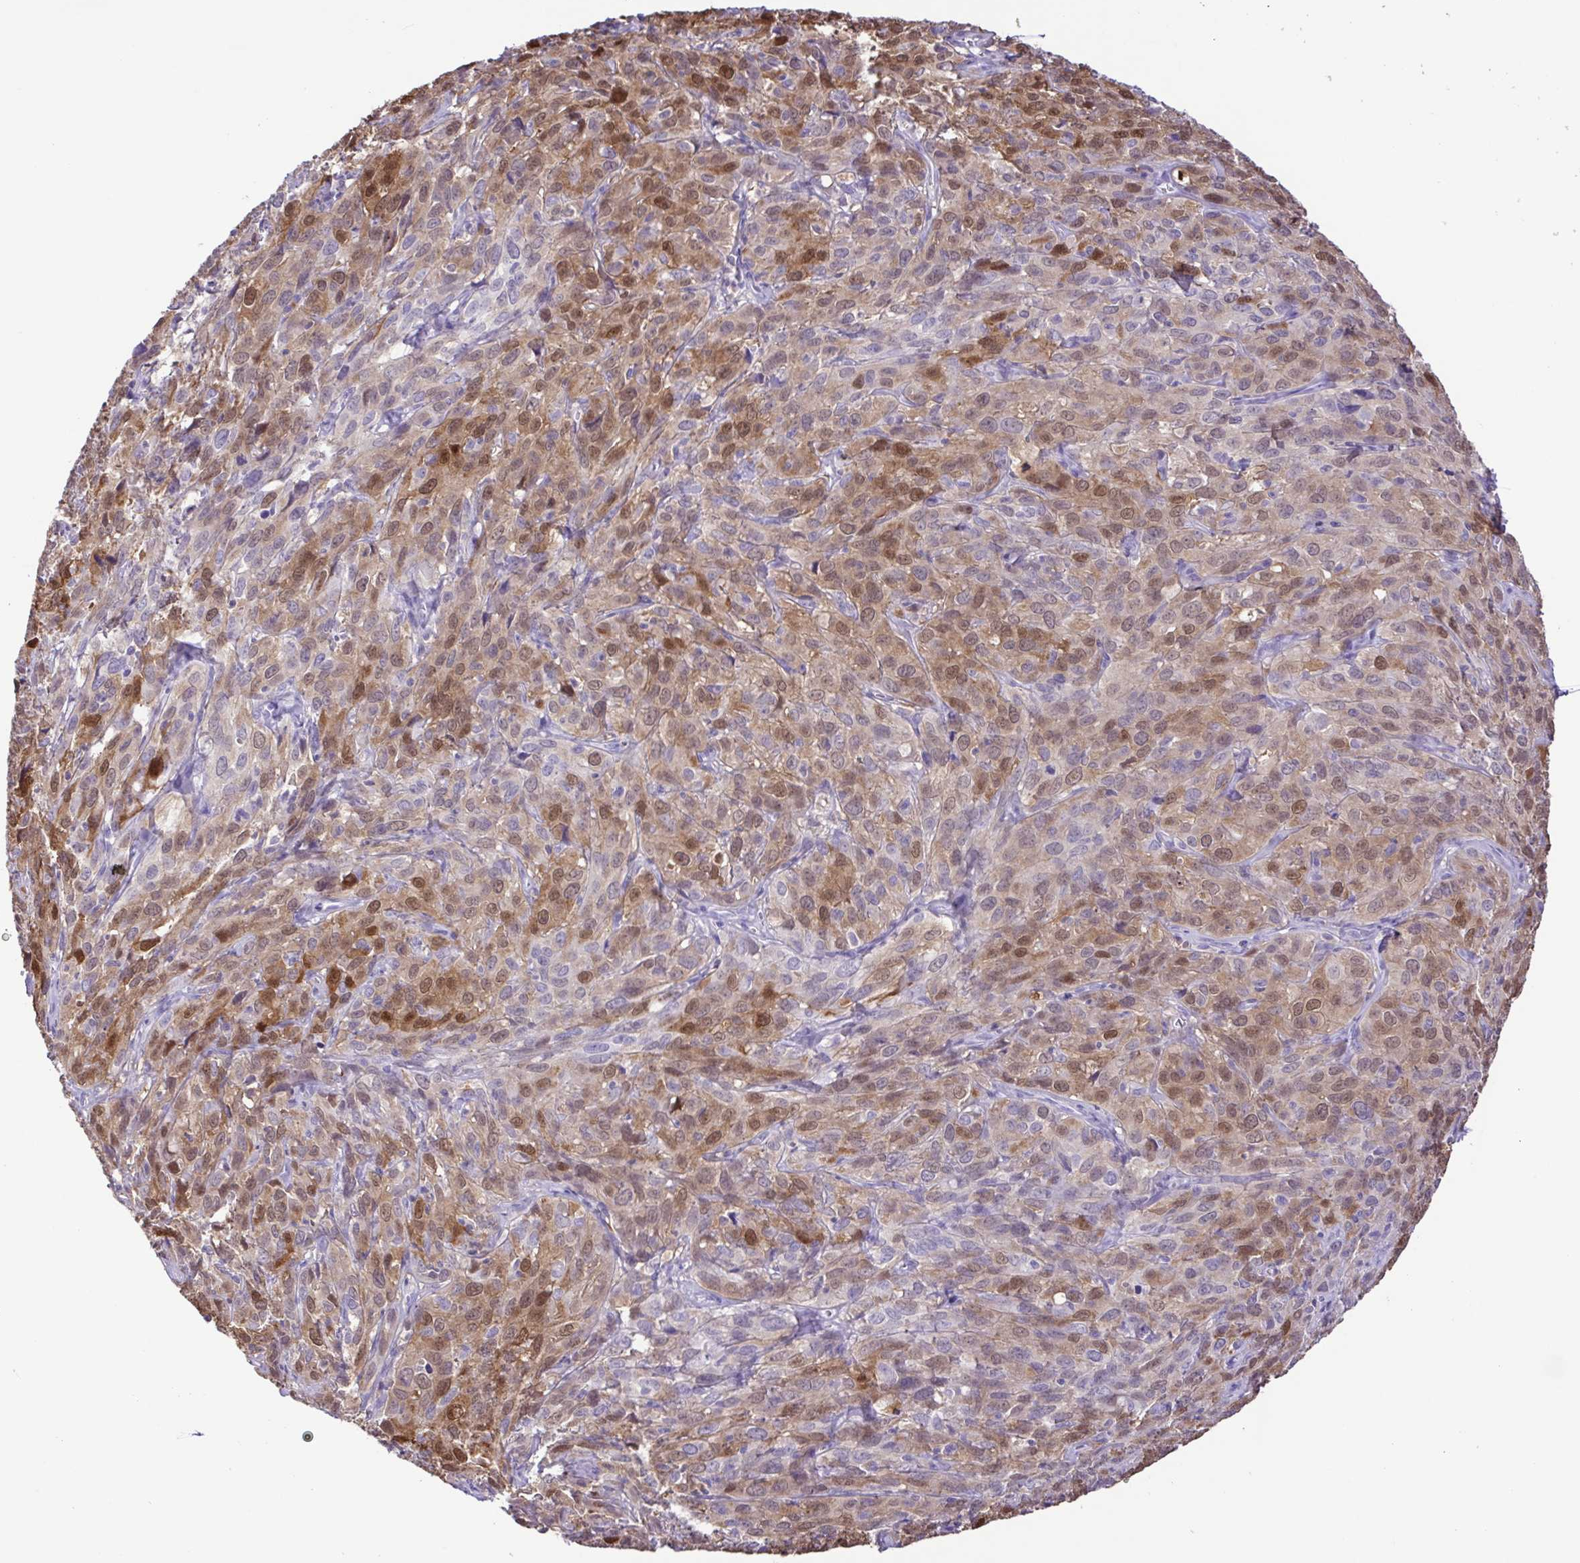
{"staining": {"intensity": "moderate", "quantity": ">75%", "location": "cytoplasmic/membranous,nuclear"}, "tissue": "cervical cancer", "cell_type": "Tumor cells", "image_type": "cancer", "snomed": [{"axis": "morphology", "description": "Squamous cell carcinoma, NOS"}, {"axis": "topography", "description": "Cervix"}], "caption": "Immunohistochemical staining of cervical cancer shows medium levels of moderate cytoplasmic/membranous and nuclear protein expression in approximately >75% of tumor cells. (DAB IHC with brightfield microscopy, high magnification).", "gene": "CASP14", "patient": {"sex": "female", "age": 51}}